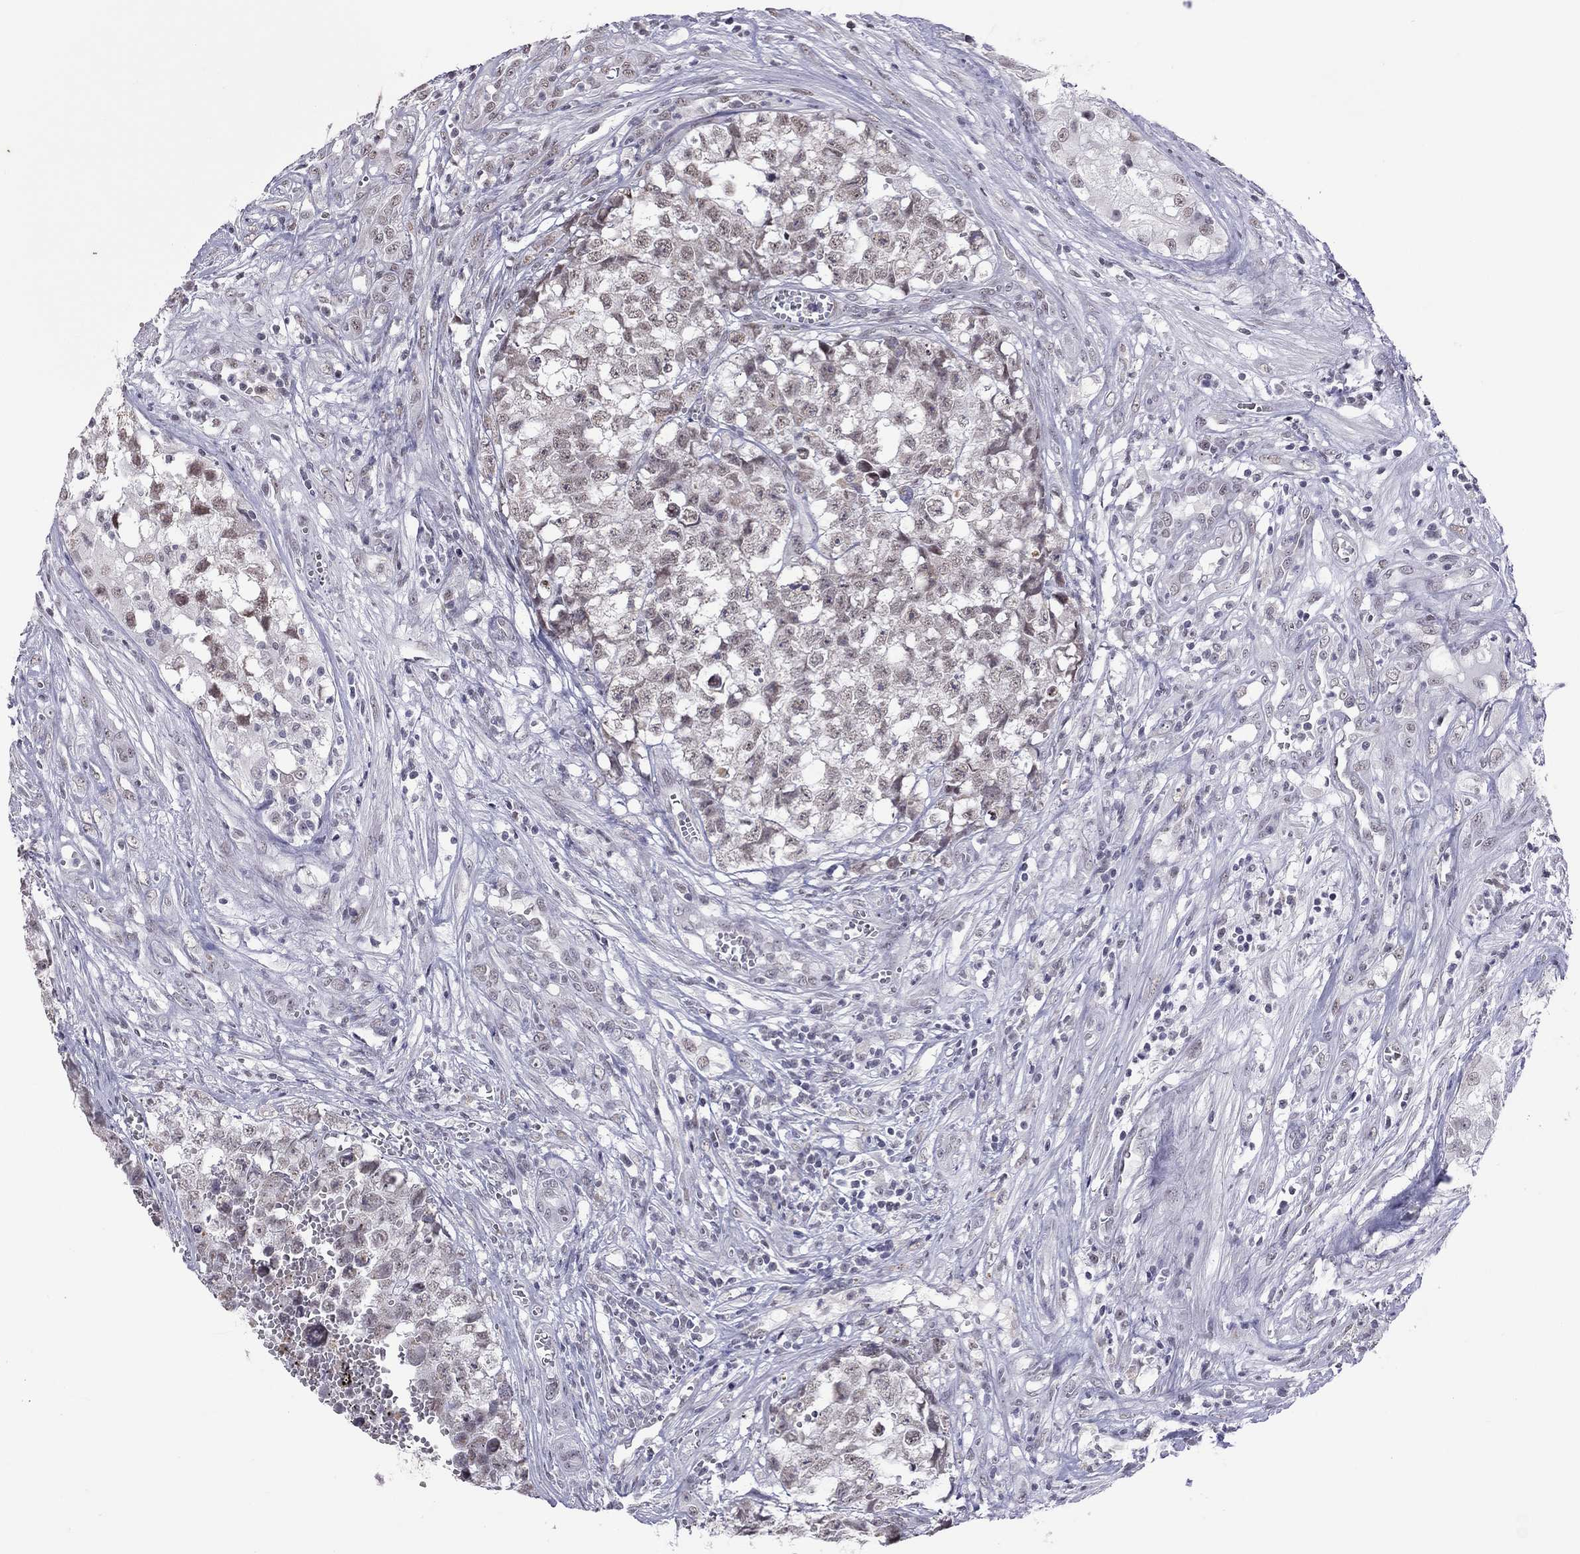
{"staining": {"intensity": "negative", "quantity": "none", "location": "none"}, "tissue": "testis cancer", "cell_type": "Tumor cells", "image_type": "cancer", "snomed": [{"axis": "morphology", "description": "Seminoma, NOS"}, {"axis": "morphology", "description": "Carcinoma, Embryonal, NOS"}, {"axis": "topography", "description": "Testis"}], "caption": "Human testis seminoma stained for a protein using immunohistochemistry (IHC) exhibits no expression in tumor cells.", "gene": "PPP1R3A", "patient": {"sex": "male", "age": 22}}